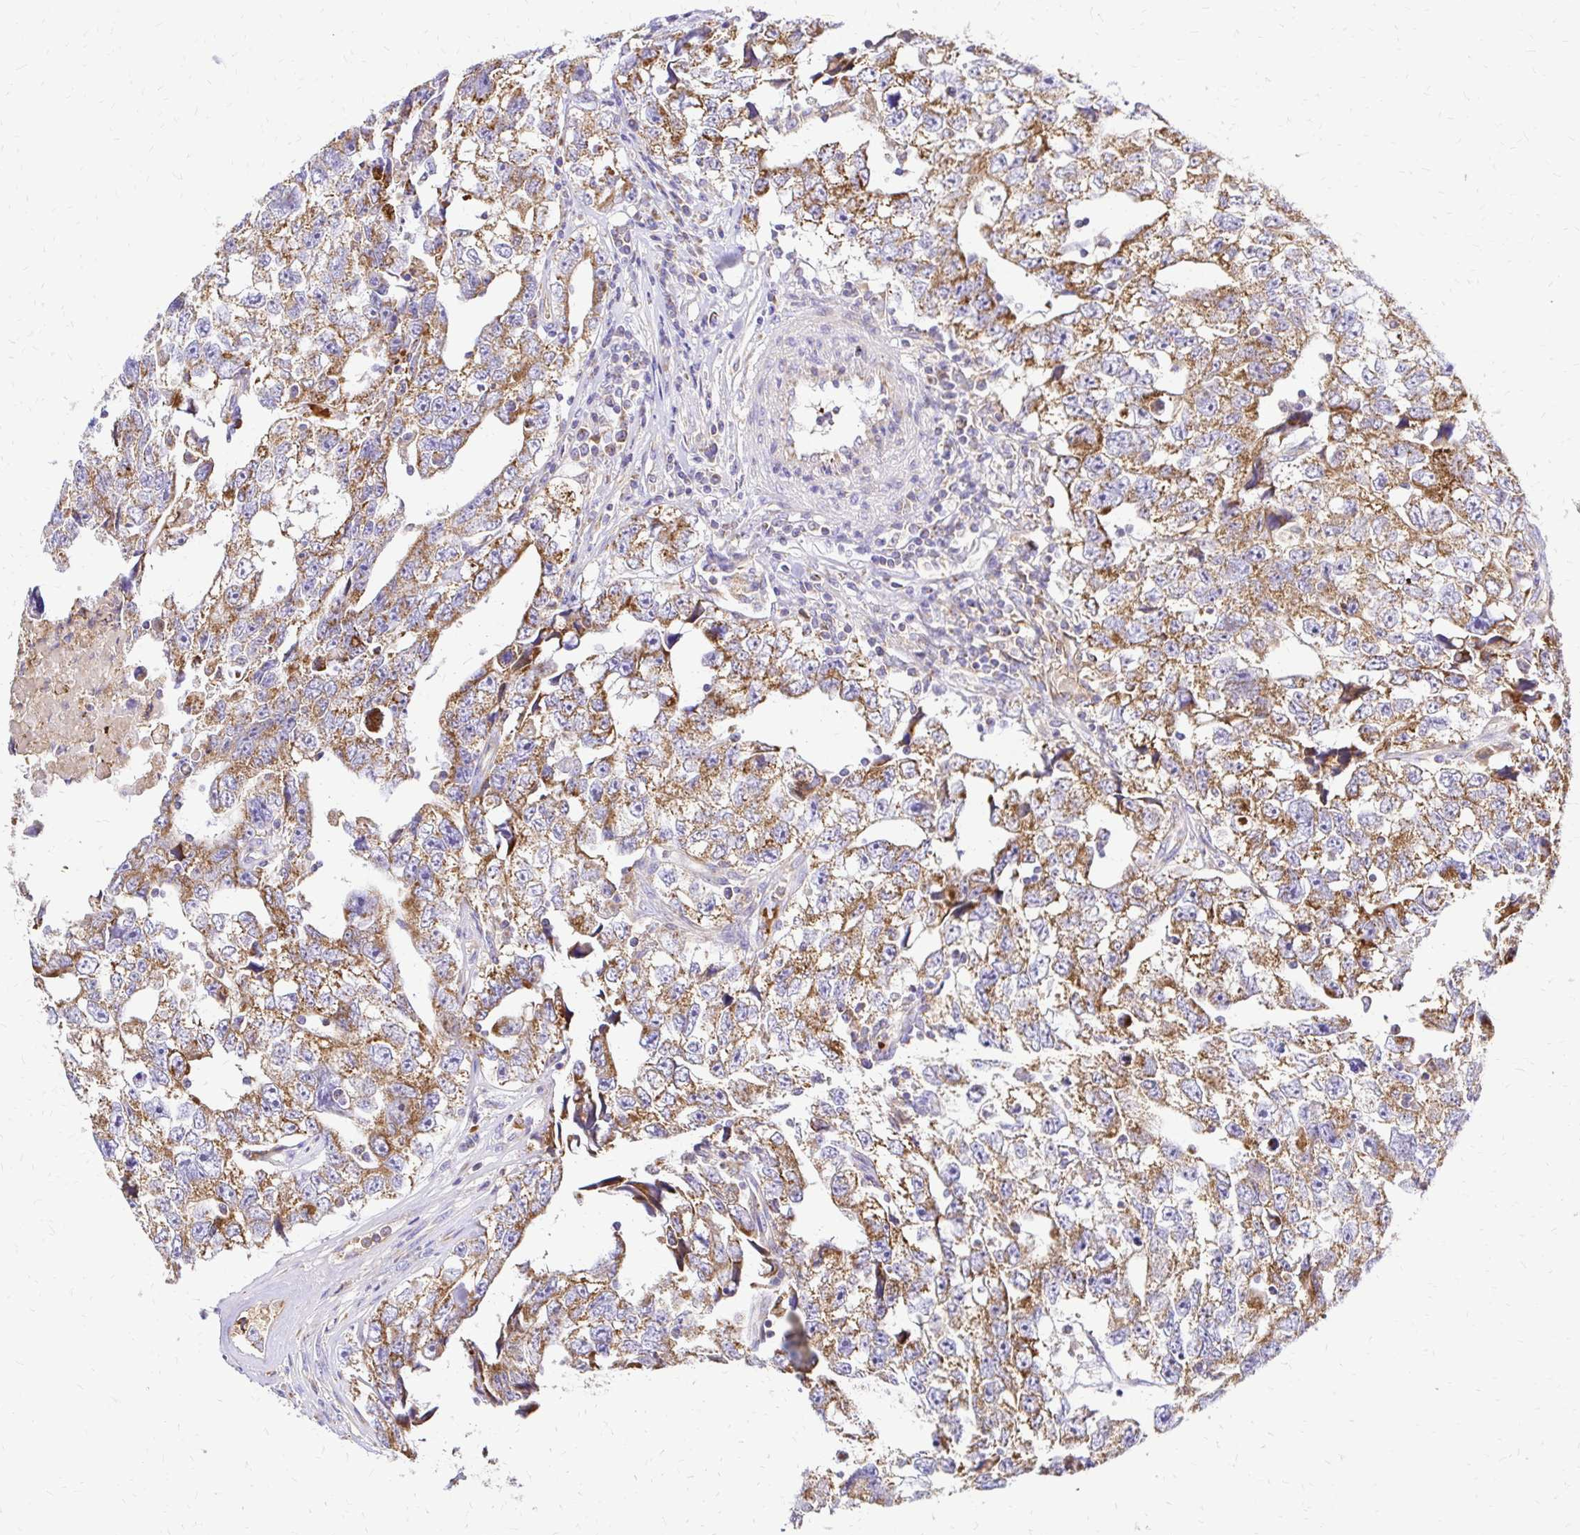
{"staining": {"intensity": "moderate", "quantity": ">75%", "location": "cytoplasmic/membranous"}, "tissue": "testis cancer", "cell_type": "Tumor cells", "image_type": "cancer", "snomed": [{"axis": "morphology", "description": "Carcinoma, Embryonal, NOS"}, {"axis": "topography", "description": "Testis"}], "caption": "A brown stain shows moderate cytoplasmic/membranous staining of a protein in embryonal carcinoma (testis) tumor cells.", "gene": "MRPL13", "patient": {"sex": "male", "age": 22}}